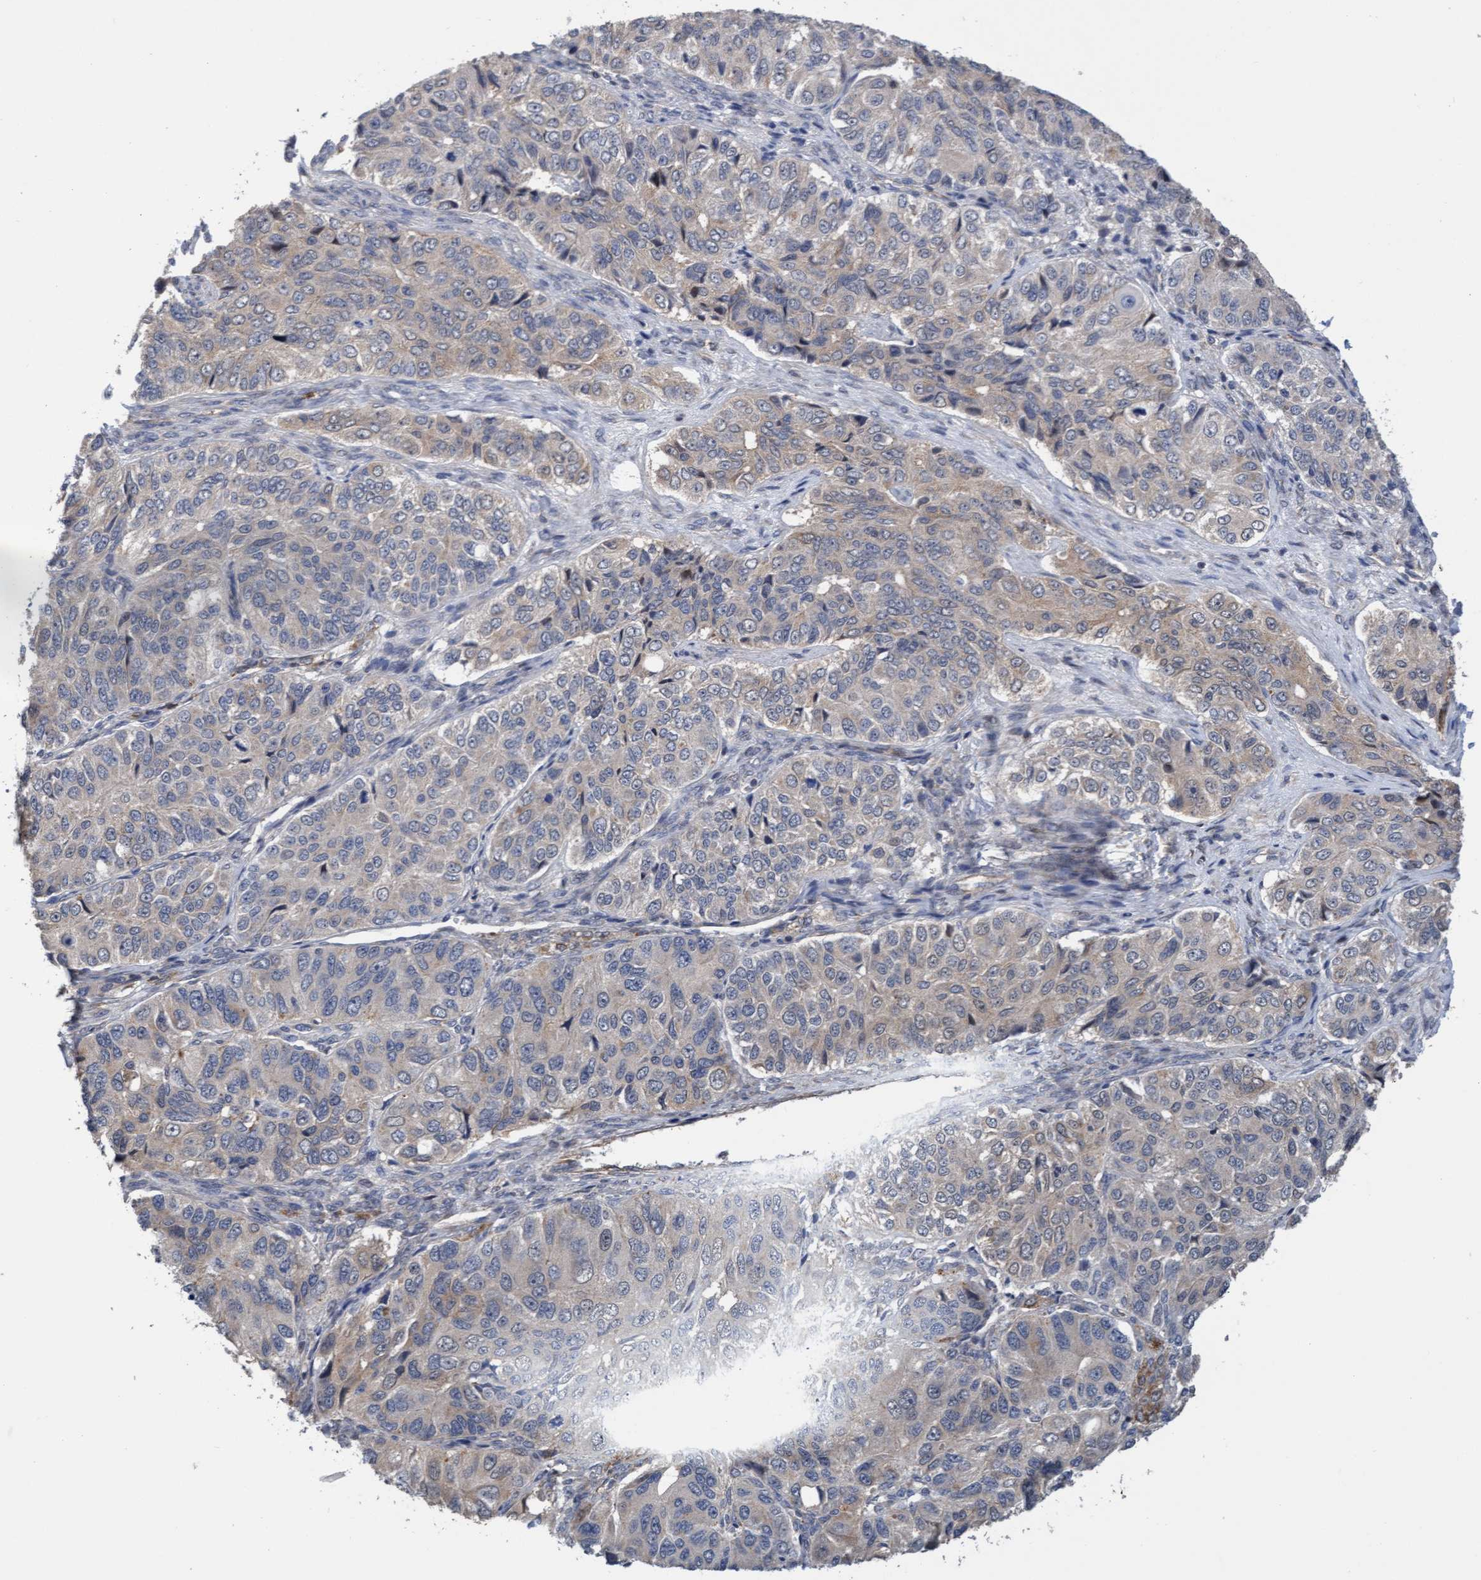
{"staining": {"intensity": "weak", "quantity": "<25%", "location": "cytoplasmic/membranous"}, "tissue": "ovarian cancer", "cell_type": "Tumor cells", "image_type": "cancer", "snomed": [{"axis": "morphology", "description": "Carcinoma, endometroid"}, {"axis": "topography", "description": "Ovary"}], "caption": "There is no significant expression in tumor cells of ovarian cancer (endometroid carcinoma). Nuclei are stained in blue.", "gene": "ITFG1", "patient": {"sex": "female", "age": 51}}